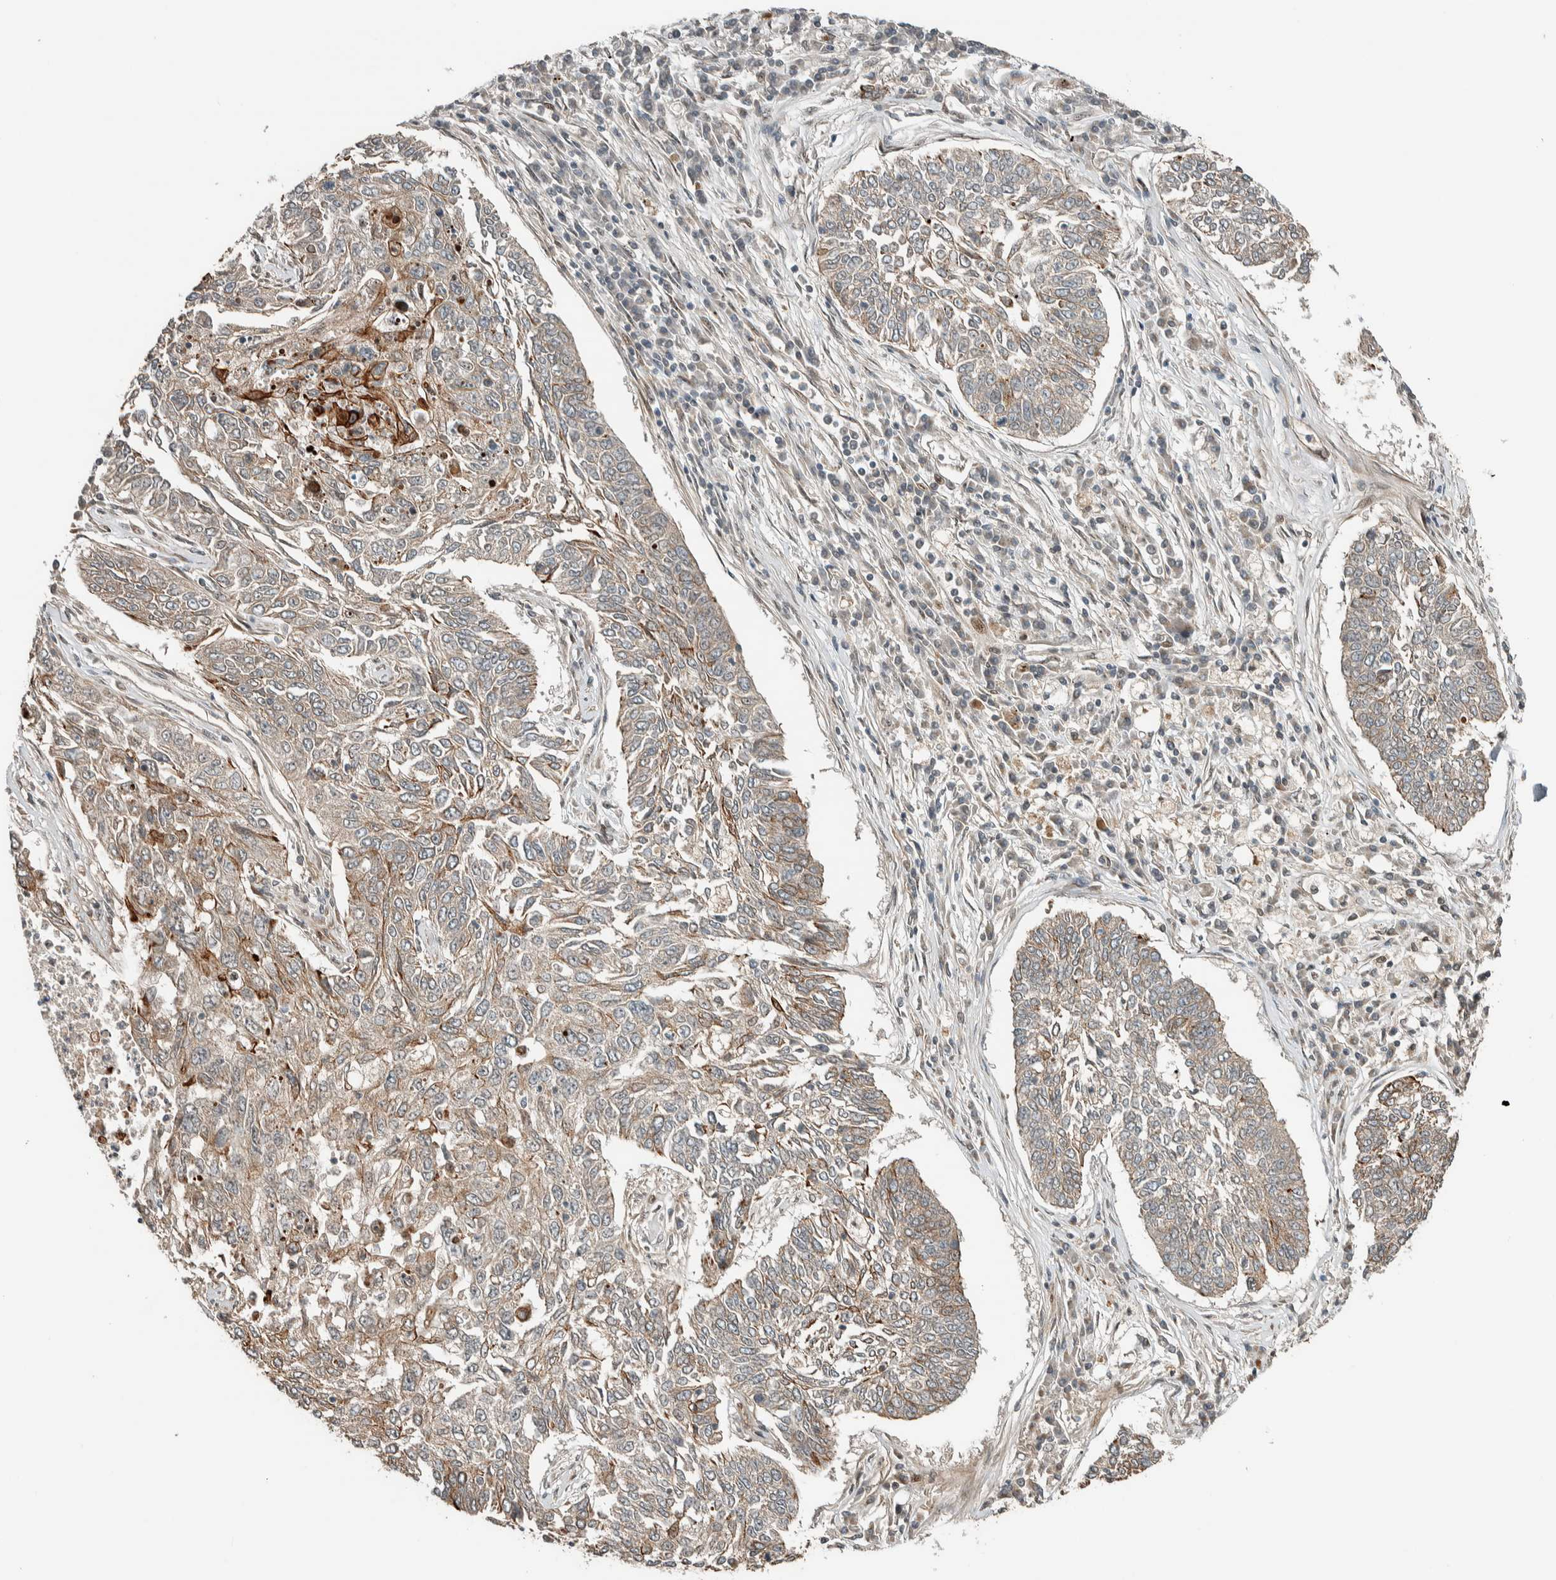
{"staining": {"intensity": "weak", "quantity": ">75%", "location": "cytoplasmic/membranous"}, "tissue": "lung cancer", "cell_type": "Tumor cells", "image_type": "cancer", "snomed": [{"axis": "morphology", "description": "Normal tissue, NOS"}, {"axis": "morphology", "description": "Squamous cell carcinoma, NOS"}, {"axis": "topography", "description": "Cartilage tissue"}, {"axis": "topography", "description": "Bronchus"}, {"axis": "topography", "description": "Lung"}], "caption": "Squamous cell carcinoma (lung) stained for a protein (brown) displays weak cytoplasmic/membranous positive staining in about >75% of tumor cells.", "gene": "STXBP4", "patient": {"sex": "female", "age": 49}}